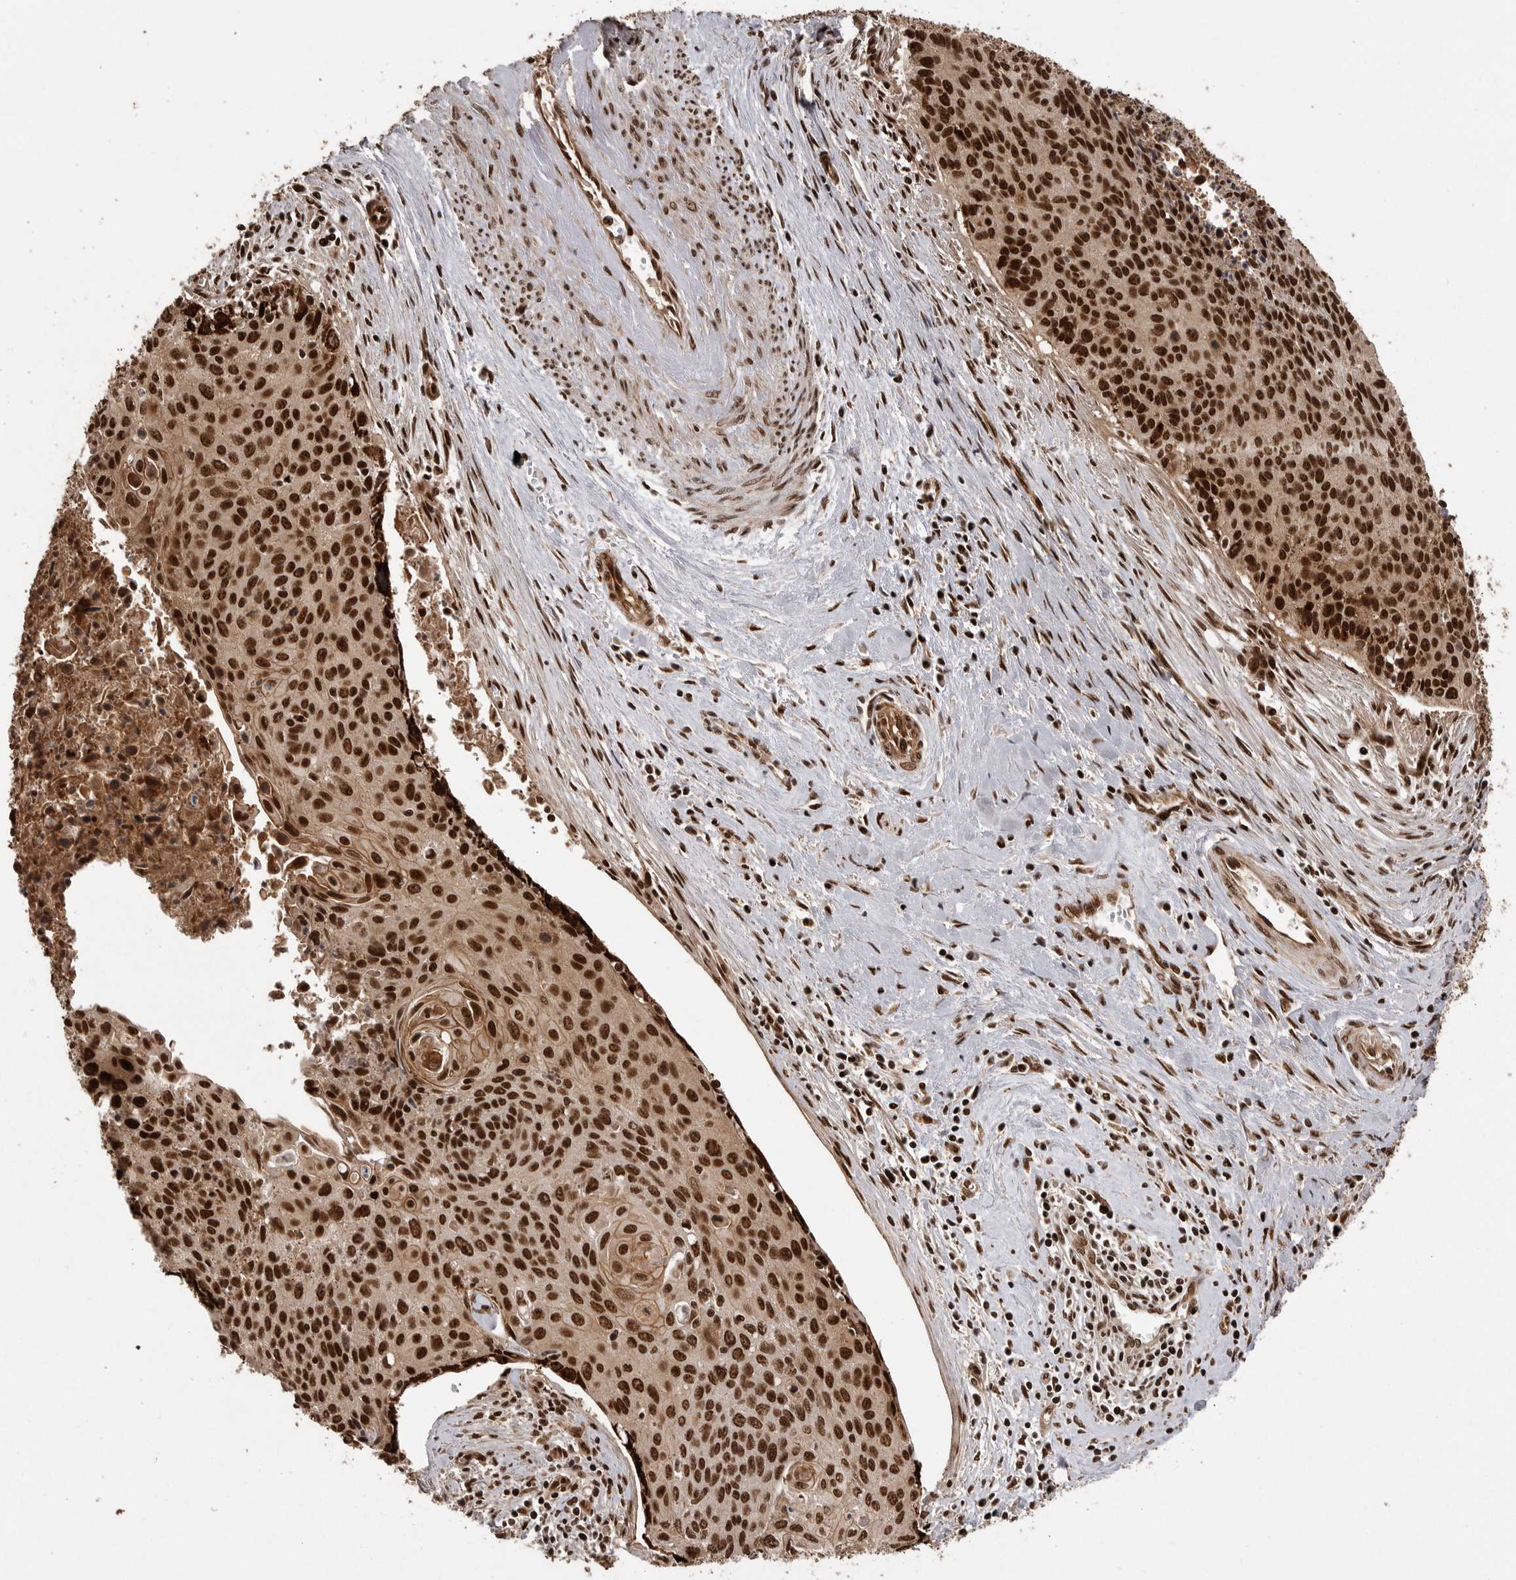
{"staining": {"intensity": "strong", "quantity": ">75%", "location": "nuclear"}, "tissue": "cervical cancer", "cell_type": "Tumor cells", "image_type": "cancer", "snomed": [{"axis": "morphology", "description": "Squamous cell carcinoma, NOS"}, {"axis": "topography", "description": "Cervix"}], "caption": "Squamous cell carcinoma (cervical) stained with DAB (3,3'-diaminobenzidine) immunohistochemistry (IHC) demonstrates high levels of strong nuclear positivity in approximately >75% of tumor cells.", "gene": "PPP1R8", "patient": {"sex": "female", "age": 55}}